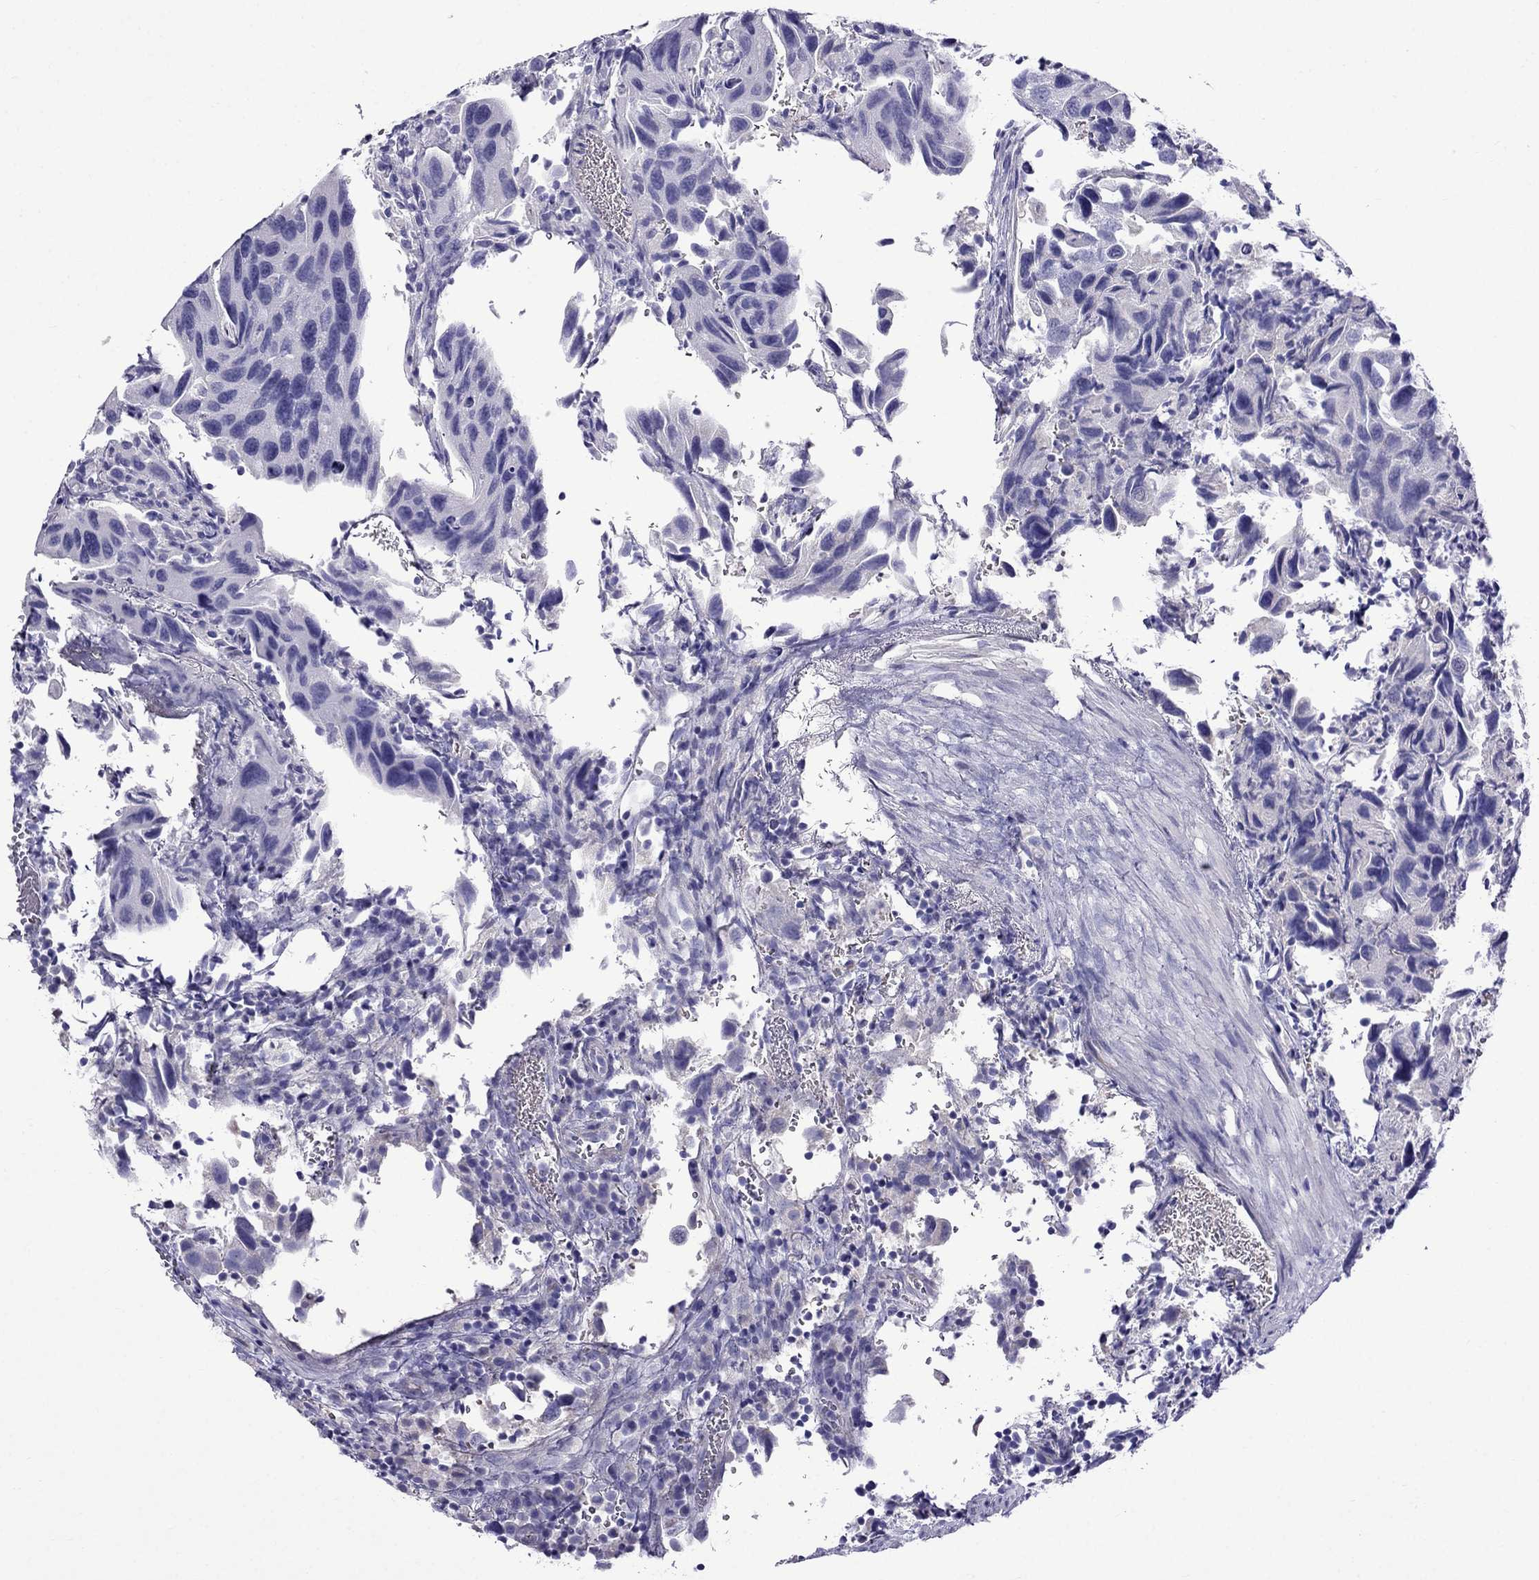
{"staining": {"intensity": "negative", "quantity": "none", "location": "none"}, "tissue": "urothelial cancer", "cell_type": "Tumor cells", "image_type": "cancer", "snomed": [{"axis": "morphology", "description": "Urothelial carcinoma, High grade"}, {"axis": "topography", "description": "Urinary bladder"}], "caption": "There is no significant expression in tumor cells of high-grade urothelial carcinoma.", "gene": "TDRD1", "patient": {"sex": "male", "age": 79}}